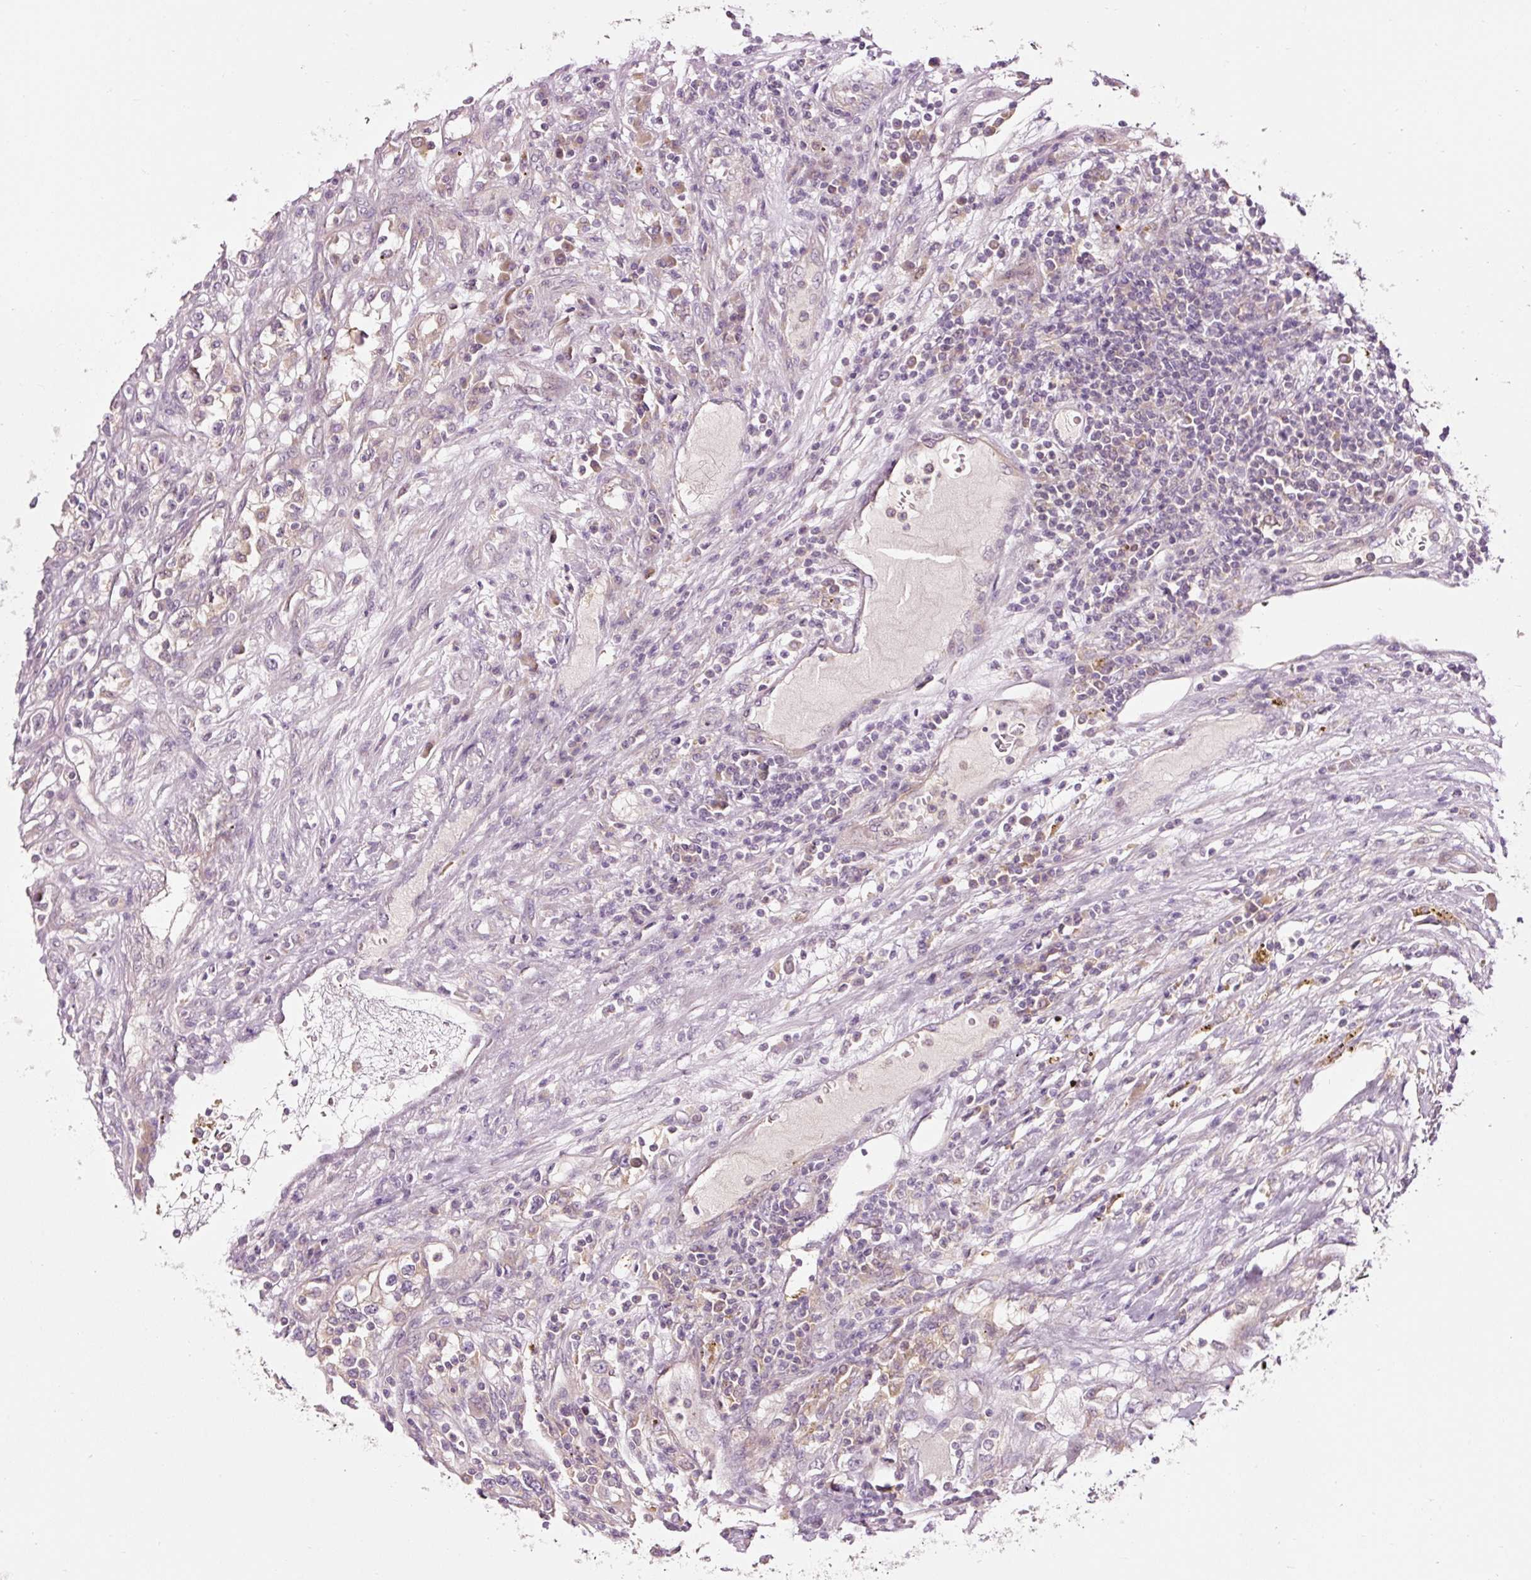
{"staining": {"intensity": "negative", "quantity": "none", "location": "none"}, "tissue": "renal cancer", "cell_type": "Tumor cells", "image_type": "cancer", "snomed": [{"axis": "morphology", "description": "Adenocarcinoma, NOS"}, {"axis": "topography", "description": "Kidney"}], "caption": "Adenocarcinoma (renal) stained for a protein using immunohistochemistry (IHC) reveals no staining tumor cells.", "gene": "NAPA", "patient": {"sex": "female", "age": 52}}